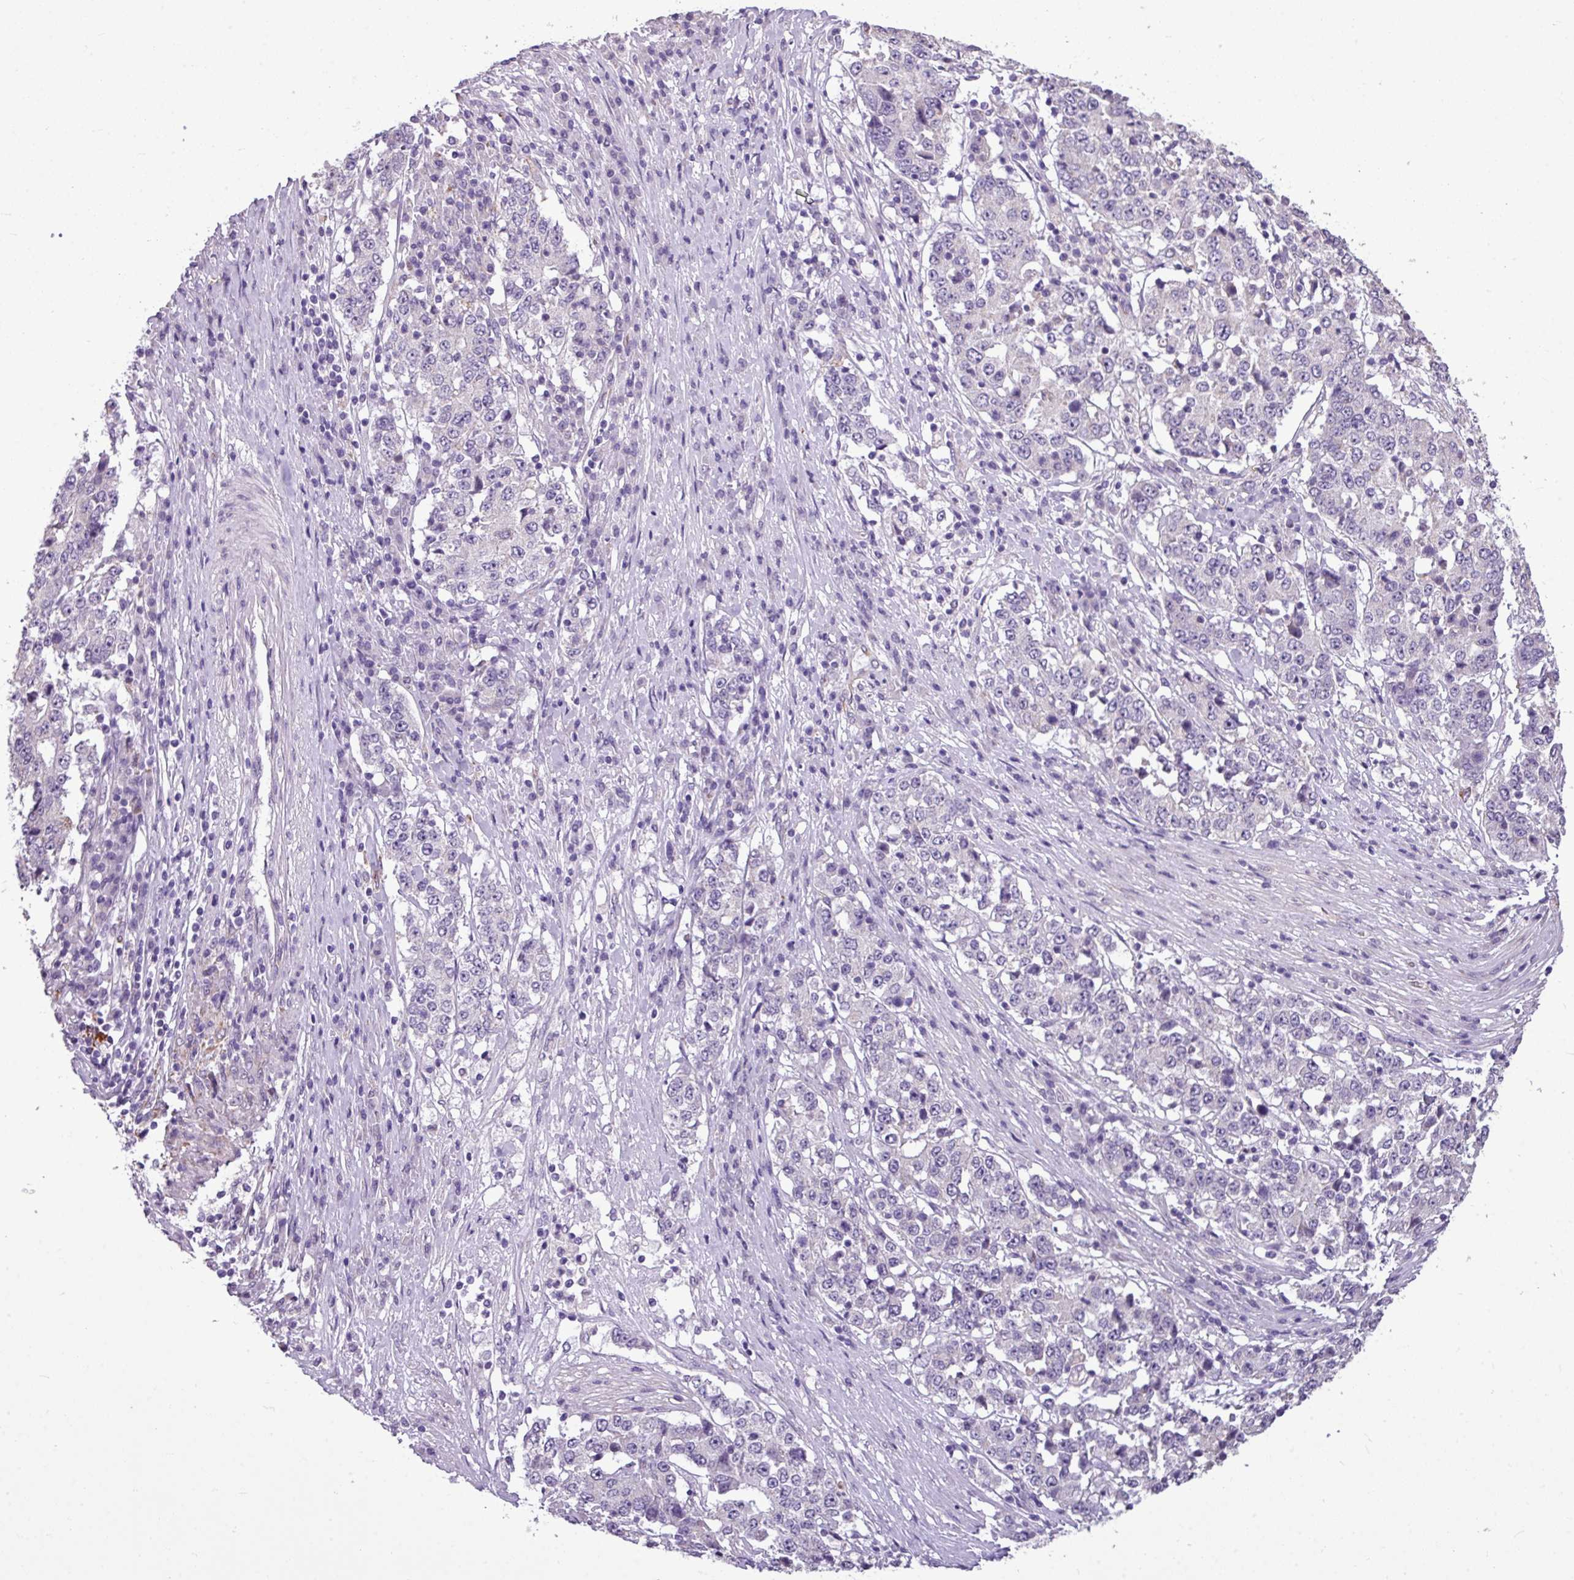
{"staining": {"intensity": "negative", "quantity": "none", "location": "none"}, "tissue": "stomach cancer", "cell_type": "Tumor cells", "image_type": "cancer", "snomed": [{"axis": "morphology", "description": "Adenocarcinoma, NOS"}, {"axis": "topography", "description": "Stomach"}], "caption": "This is a image of IHC staining of adenocarcinoma (stomach), which shows no expression in tumor cells.", "gene": "ALDH2", "patient": {"sex": "male", "age": 59}}